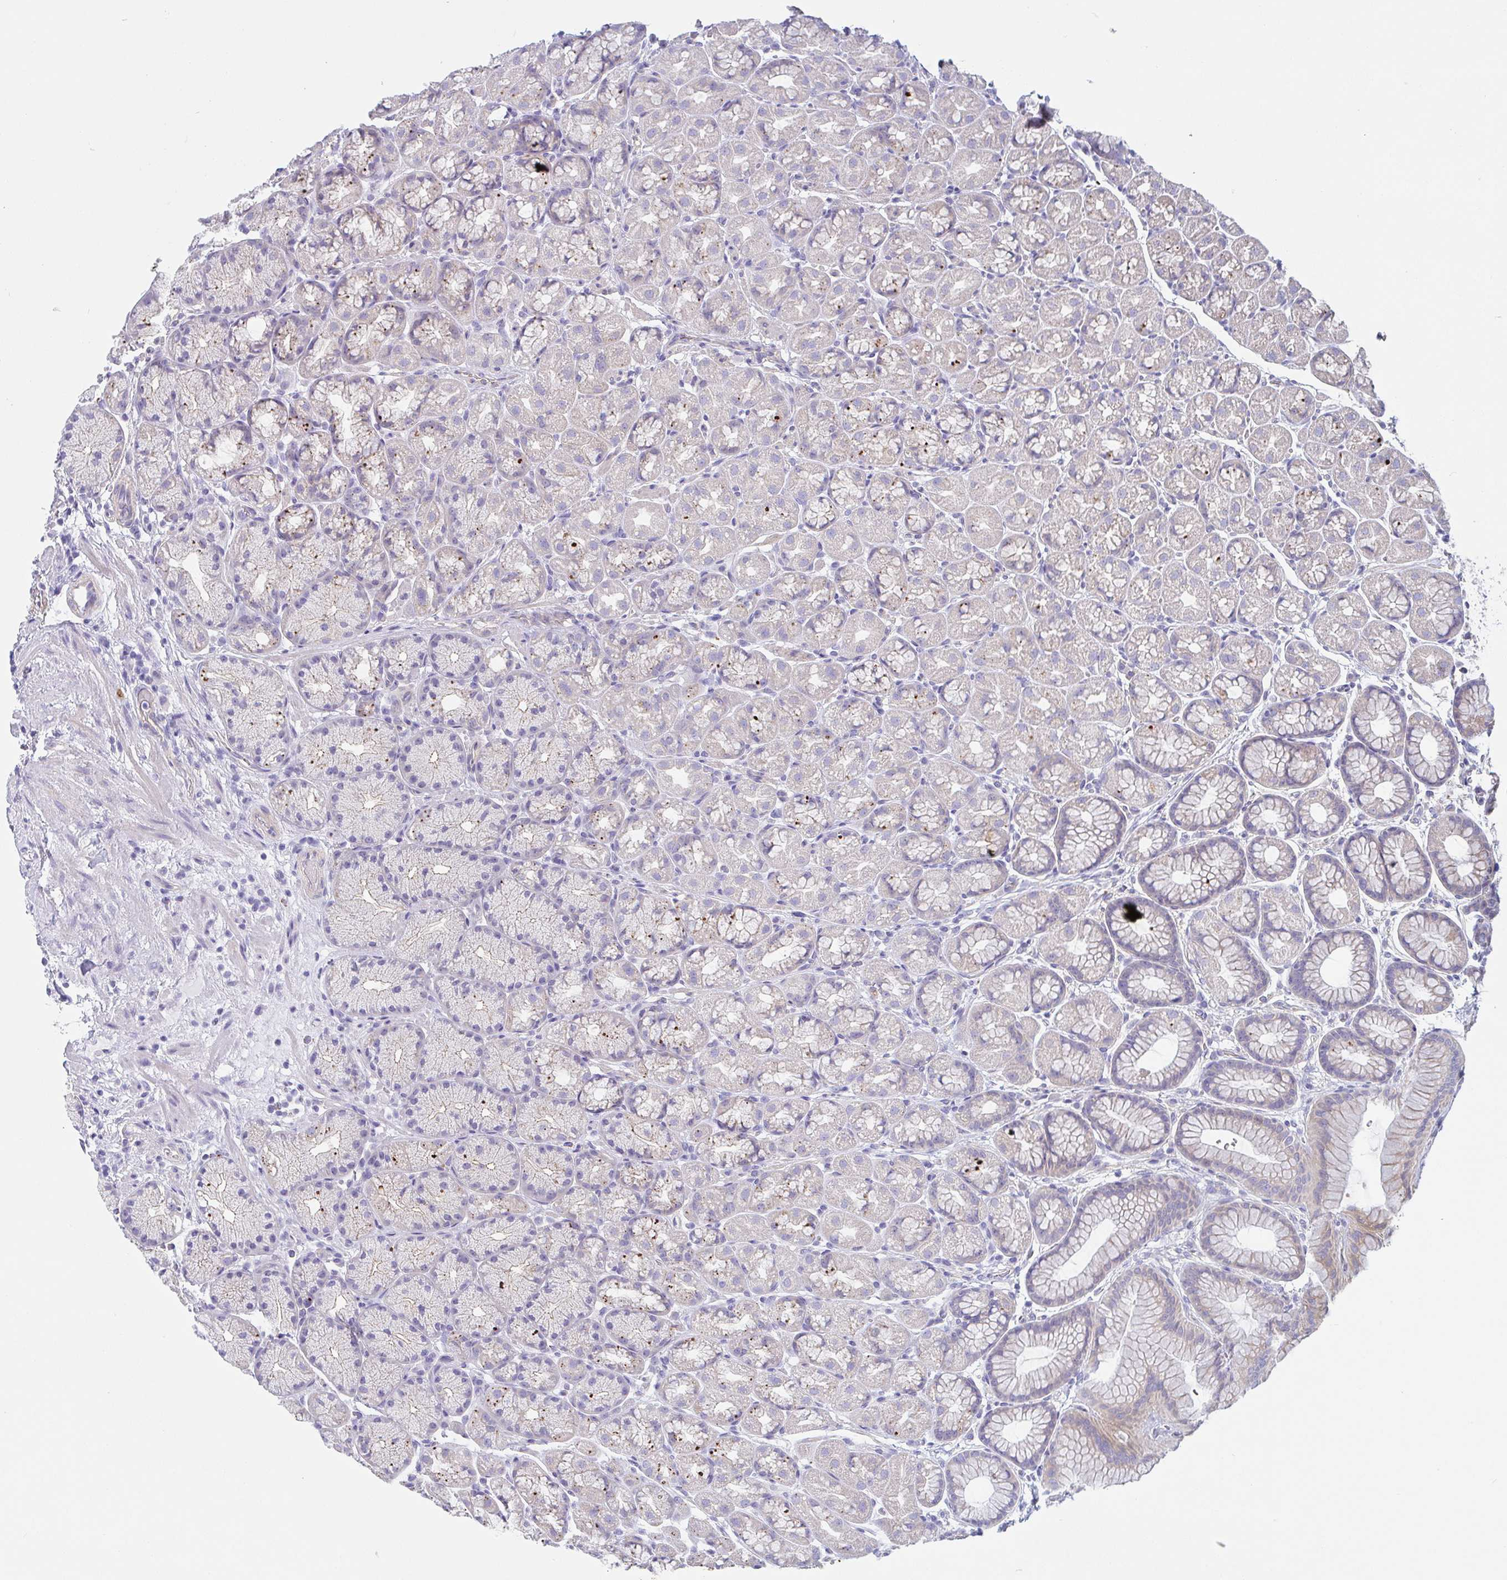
{"staining": {"intensity": "moderate", "quantity": "<25%", "location": "cytoplasmic/membranous"}, "tissue": "stomach", "cell_type": "Glandular cells", "image_type": "normal", "snomed": [{"axis": "morphology", "description": "Normal tissue, NOS"}, {"axis": "topography", "description": "Stomach, lower"}], "caption": "Unremarkable stomach reveals moderate cytoplasmic/membranous positivity in approximately <25% of glandular cells, visualized by immunohistochemistry. Using DAB (3,3'-diaminobenzidine) (brown) and hematoxylin (blue) stains, captured at high magnification using brightfield microscopy.", "gene": "LENG9", "patient": {"sex": "male", "age": 67}}